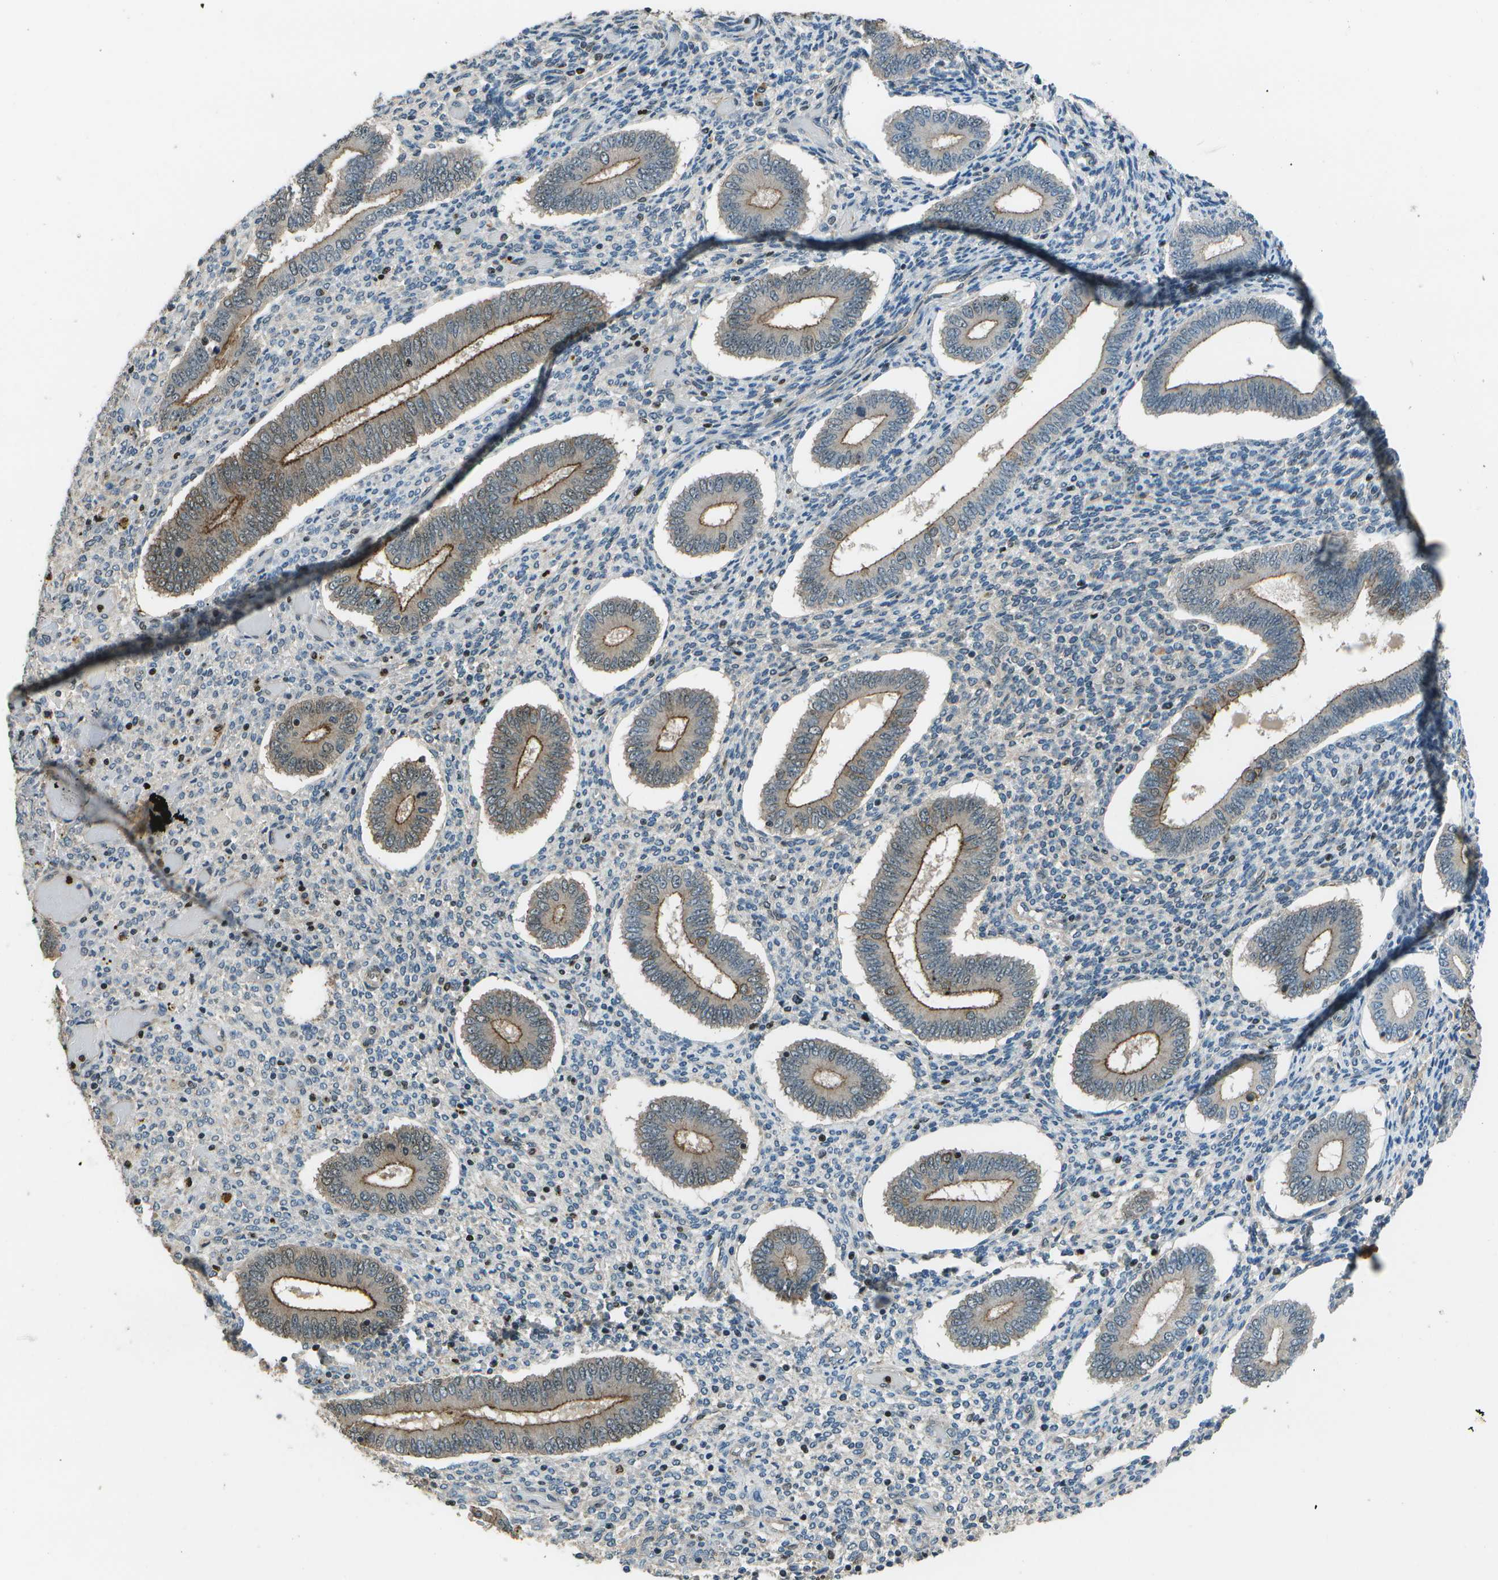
{"staining": {"intensity": "negative", "quantity": "none", "location": "none"}, "tissue": "endometrium", "cell_type": "Cells in endometrial stroma", "image_type": "normal", "snomed": [{"axis": "morphology", "description": "Normal tissue, NOS"}, {"axis": "topography", "description": "Endometrium"}], "caption": "This histopathology image is of normal endometrium stained with IHC to label a protein in brown with the nuclei are counter-stained blue. There is no expression in cells in endometrial stroma. (DAB (3,3'-diaminobenzidine) immunohistochemistry (IHC) with hematoxylin counter stain).", "gene": "PDLIM1", "patient": {"sex": "female", "age": 42}}